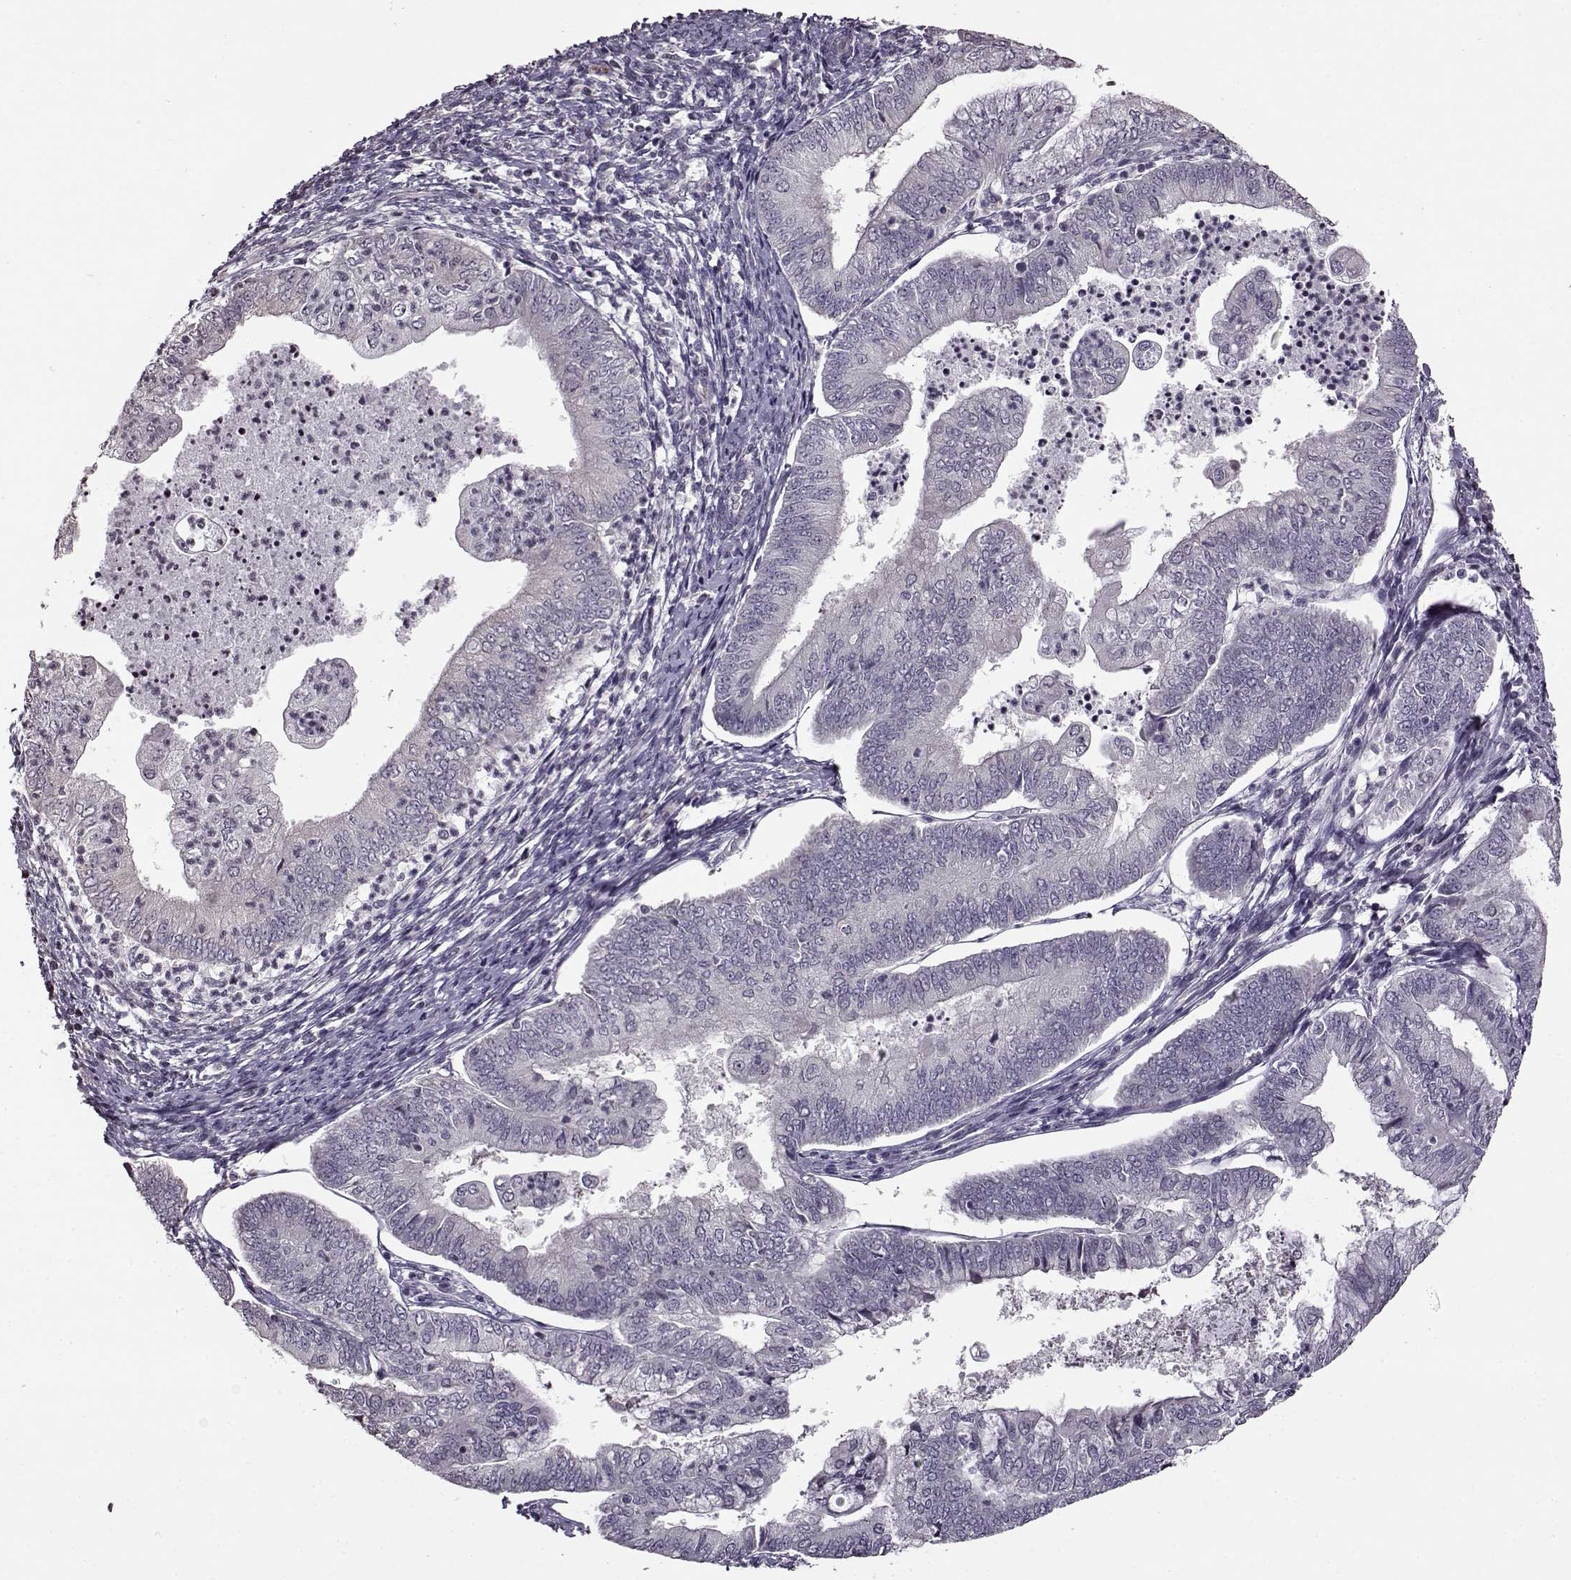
{"staining": {"intensity": "negative", "quantity": "none", "location": "none"}, "tissue": "endometrial cancer", "cell_type": "Tumor cells", "image_type": "cancer", "snomed": [{"axis": "morphology", "description": "Adenocarcinoma, NOS"}, {"axis": "topography", "description": "Endometrium"}], "caption": "A micrograph of adenocarcinoma (endometrial) stained for a protein displays no brown staining in tumor cells.", "gene": "FSHB", "patient": {"sex": "female", "age": 55}}